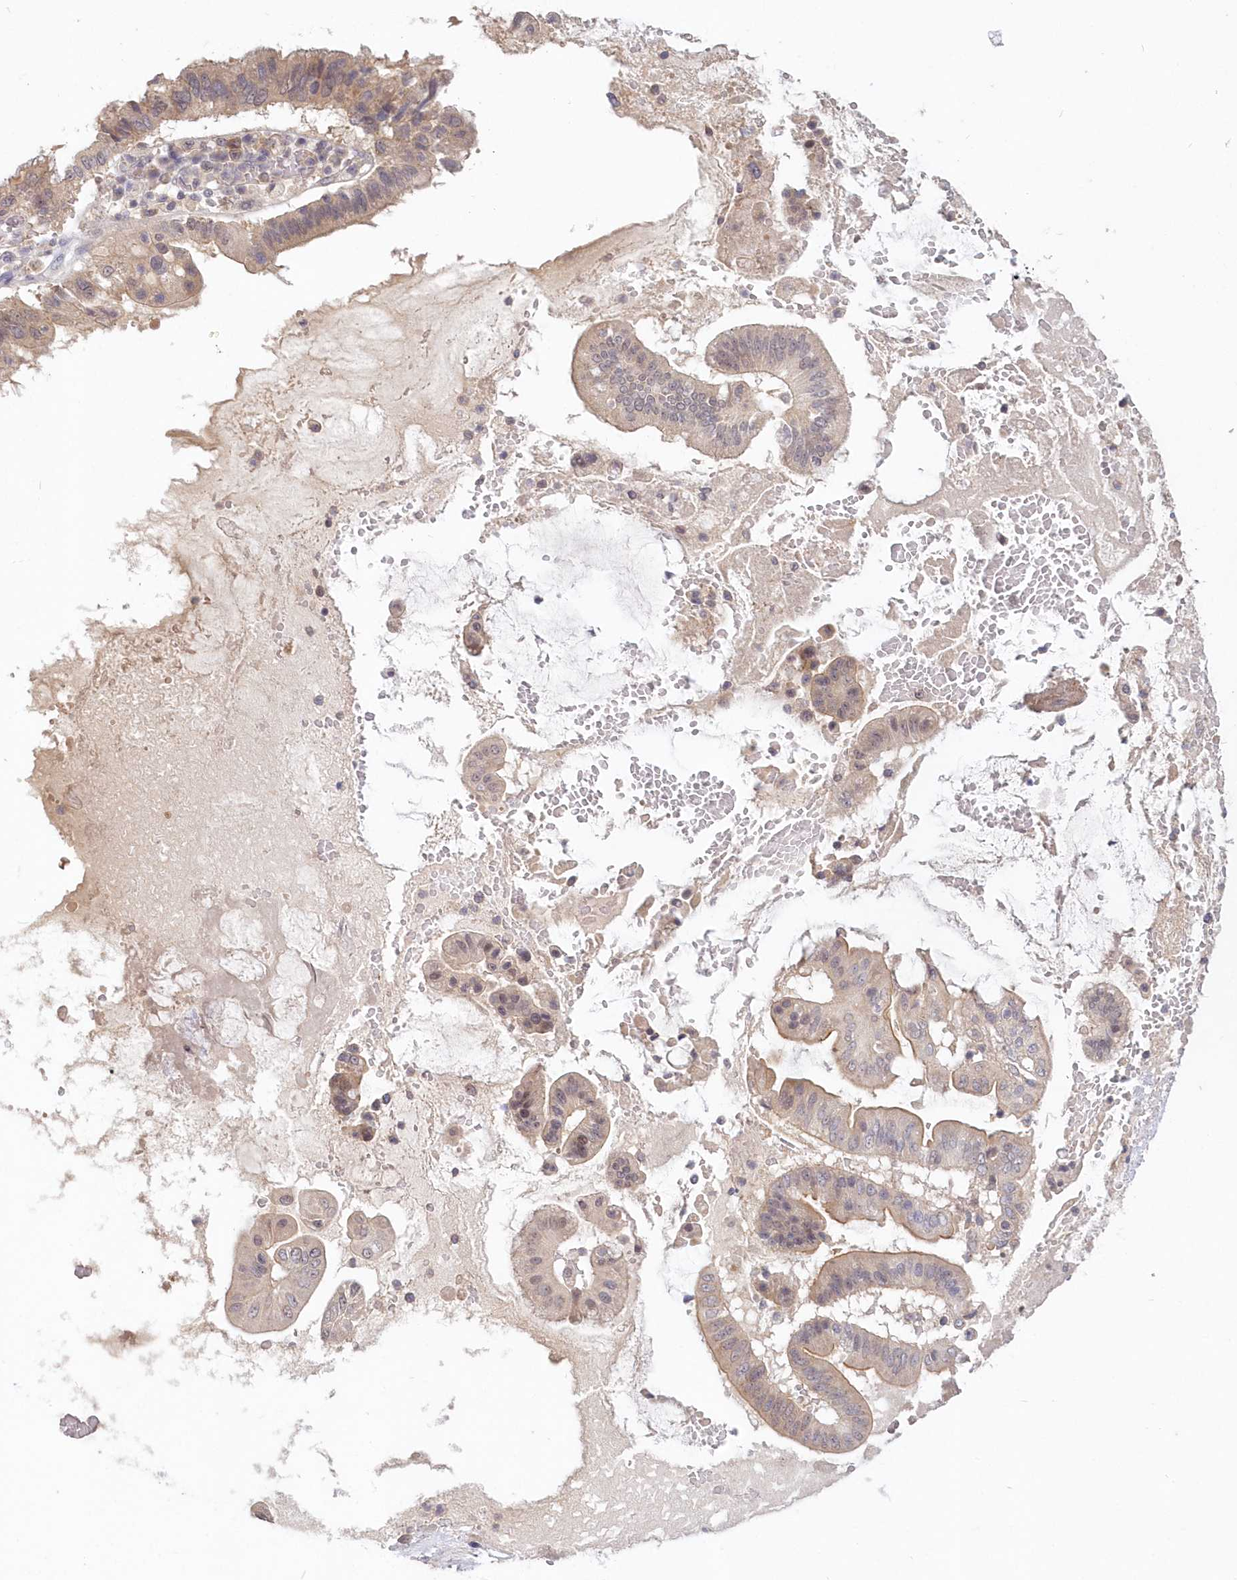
{"staining": {"intensity": "weak", "quantity": "25%-75%", "location": "cytoplasmic/membranous"}, "tissue": "pancreatic cancer", "cell_type": "Tumor cells", "image_type": "cancer", "snomed": [{"axis": "morphology", "description": "Inflammation, NOS"}, {"axis": "morphology", "description": "Adenocarcinoma, NOS"}, {"axis": "topography", "description": "Pancreas"}], "caption": "Immunohistochemical staining of adenocarcinoma (pancreatic) displays low levels of weak cytoplasmic/membranous positivity in approximately 25%-75% of tumor cells.", "gene": "KATNA1", "patient": {"sex": "female", "age": 56}}